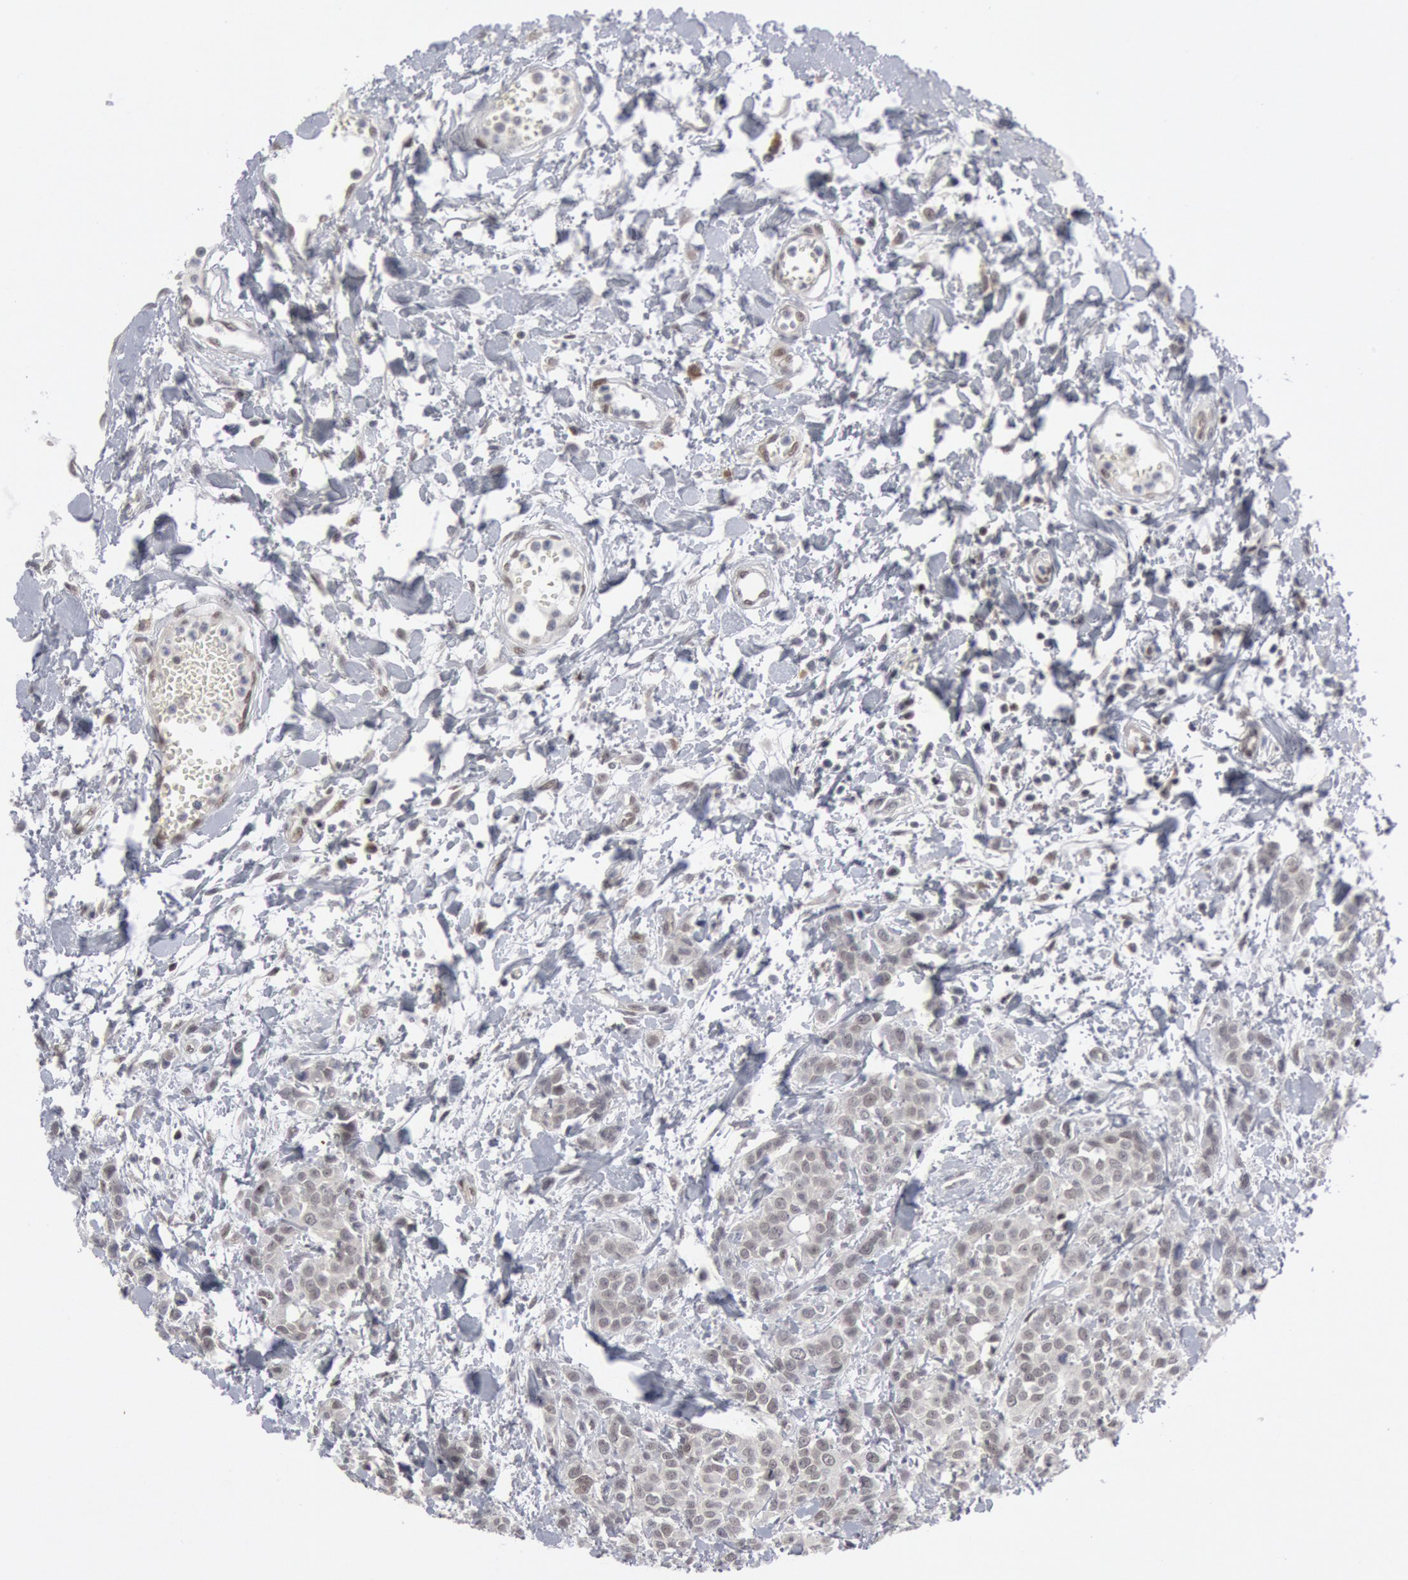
{"staining": {"intensity": "weak", "quantity": "<25%", "location": "nuclear"}, "tissue": "urothelial cancer", "cell_type": "Tumor cells", "image_type": "cancer", "snomed": [{"axis": "morphology", "description": "Urothelial carcinoma, High grade"}, {"axis": "topography", "description": "Urinary bladder"}], "caption": "Human urothelial cancer stained for a protein using immunohistochemistry demonstrates no positivity in tumor cells.", "gene": "FOXO1", "patient": {"sex": "male", "age": 56}}